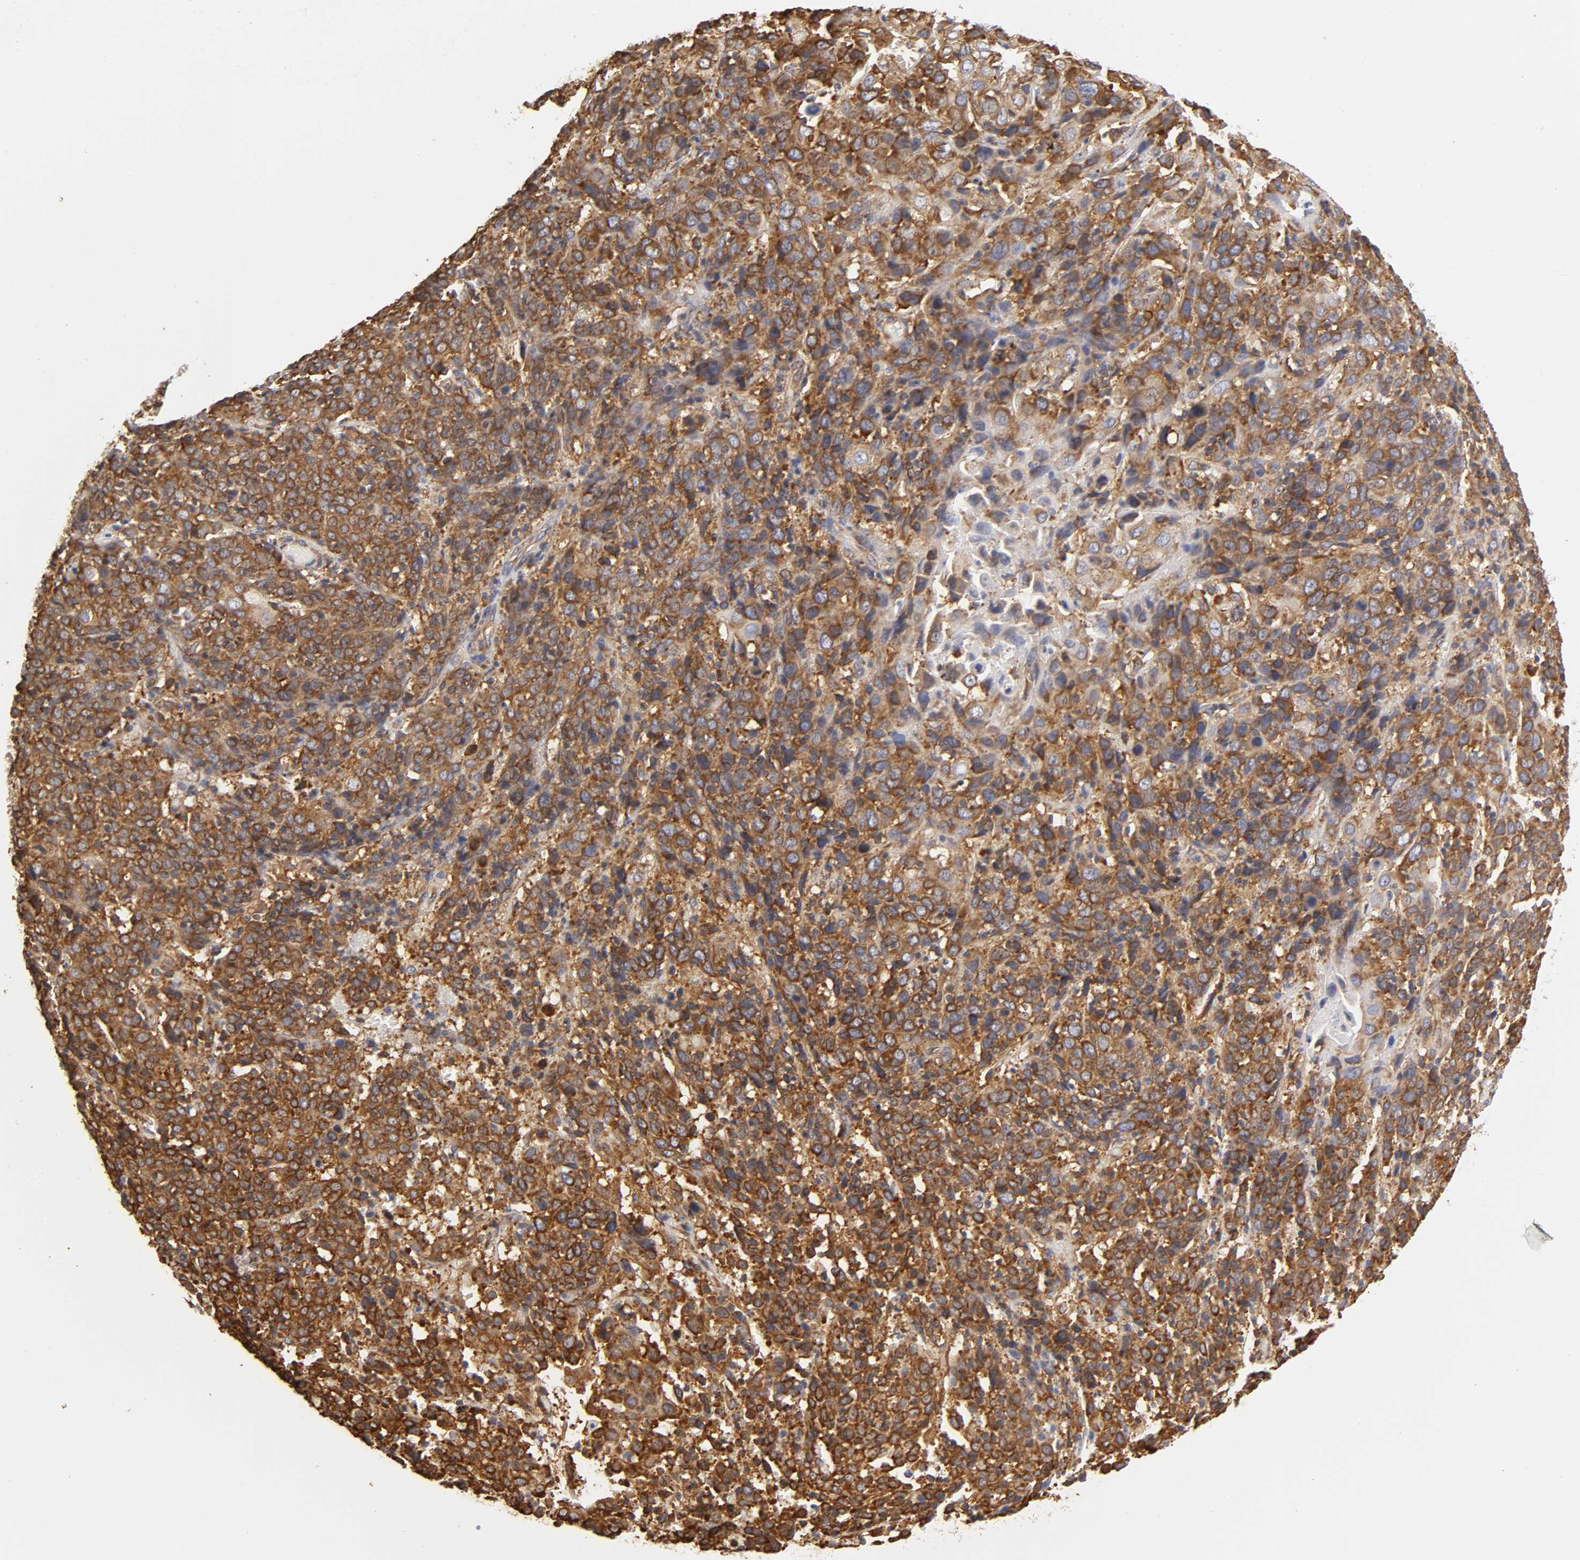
{"staining": {"intensity": "strong", "quantity": ">75%", "location": "cytoplasmic/membranous"}, "tissue": "cervical cancer", "cell_type": "Tumor cells", "image_type": "cancer", "snomed": [{"axis": "morphology", "description": "Normal tissue, NOS"}, {"axis": "morphology", "description": "Squamous cell carcinoma, NOS"}, {"axis": "topography", "description": "Cervix"}], "caption": "High-magnification brightfield microscopy of squamous cell carcinoma (cervical) stained with DAB (brown) and counterstained with hematoxylin (blue). tumor cells exhibit strong cytoplasmic/membranous staining is present in about>75% of cells. (DAB (3,3'-diaminobenzidine) IHC with brightfield microscopy, high magnification).", "gene": "RPL14", "patient": {"sex": "female", "age": 67}}